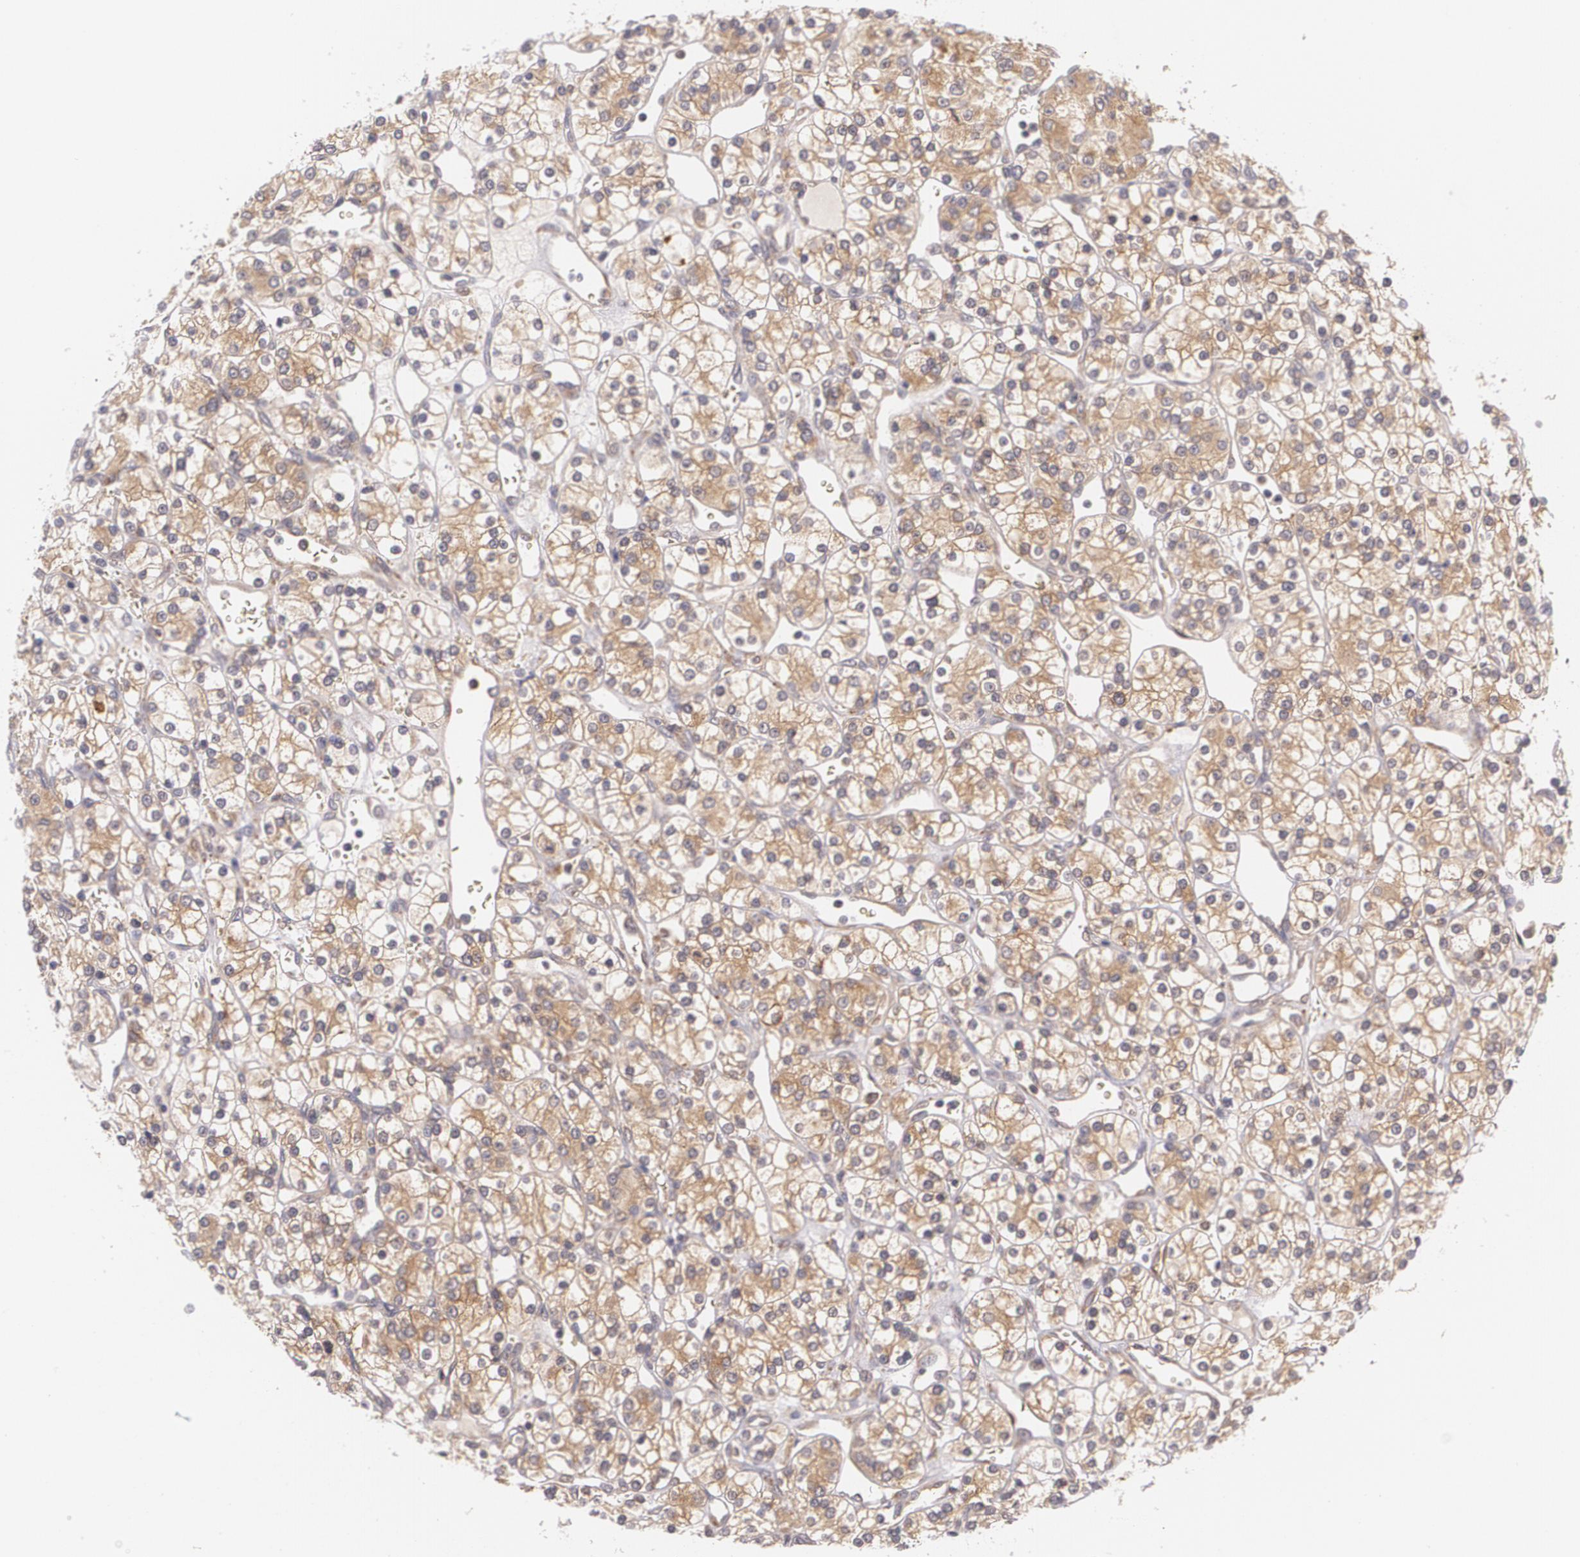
{"staining": {"intensity": "weak", "quantity": ">75%", "location": "cytoplasmic/membranous"}, "tissue": "renal cancer", "cell_type": "Tumor cells", "image_type": "cancer", "snomed": [{"axis": "morphology", "description": "Adenocarcinoma, NOS"}, {"axis": "topography", "description": "Kidney"}], "caption": "There is low levels of weak cytoplasmic/membranous positivity in tumor cells of renal cancer (adenocarcinoma), as demonstrated by immunohistochemical staining (brown color).", "gene": "CCL17", "patient": {"sex": "female", "age": 62}}